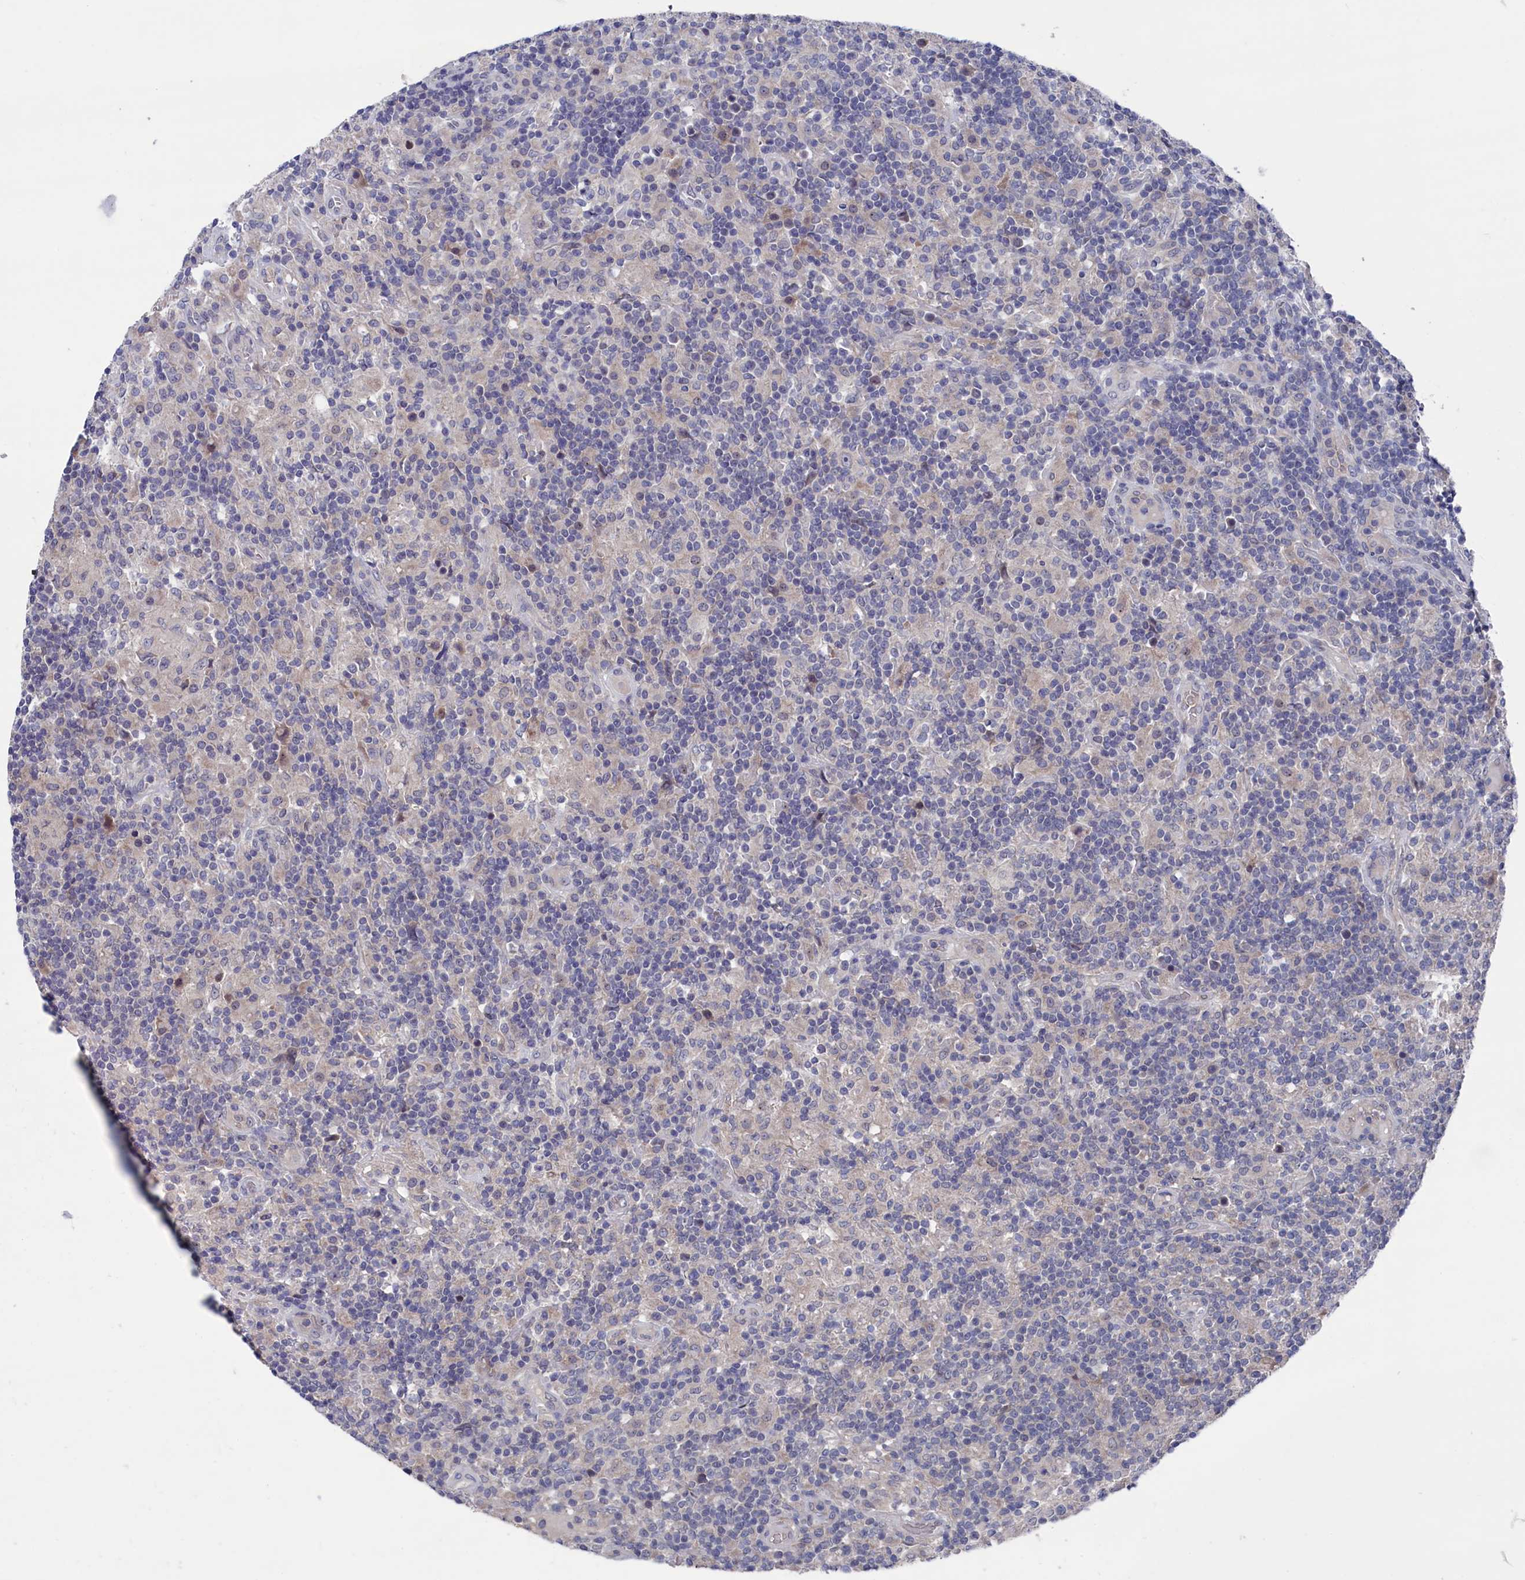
{"staining": {"intensity": "negative", "quantity": "none", "location": "none"}, "tissue": "lymphoma", "cell_type": "Tumor cells", "image_type": "cancer", "snomed": [{"axis": "morphology", "description": "Hodgkin's disease, NOS"}, {"axis": "topography", "description": "Lymph node"}], "caption": "IHC of Hodgkin's disease exhibits no expression in tumor cells.", "gene": "SPATA13", "patient": {"sex": "male", "age": 70}}